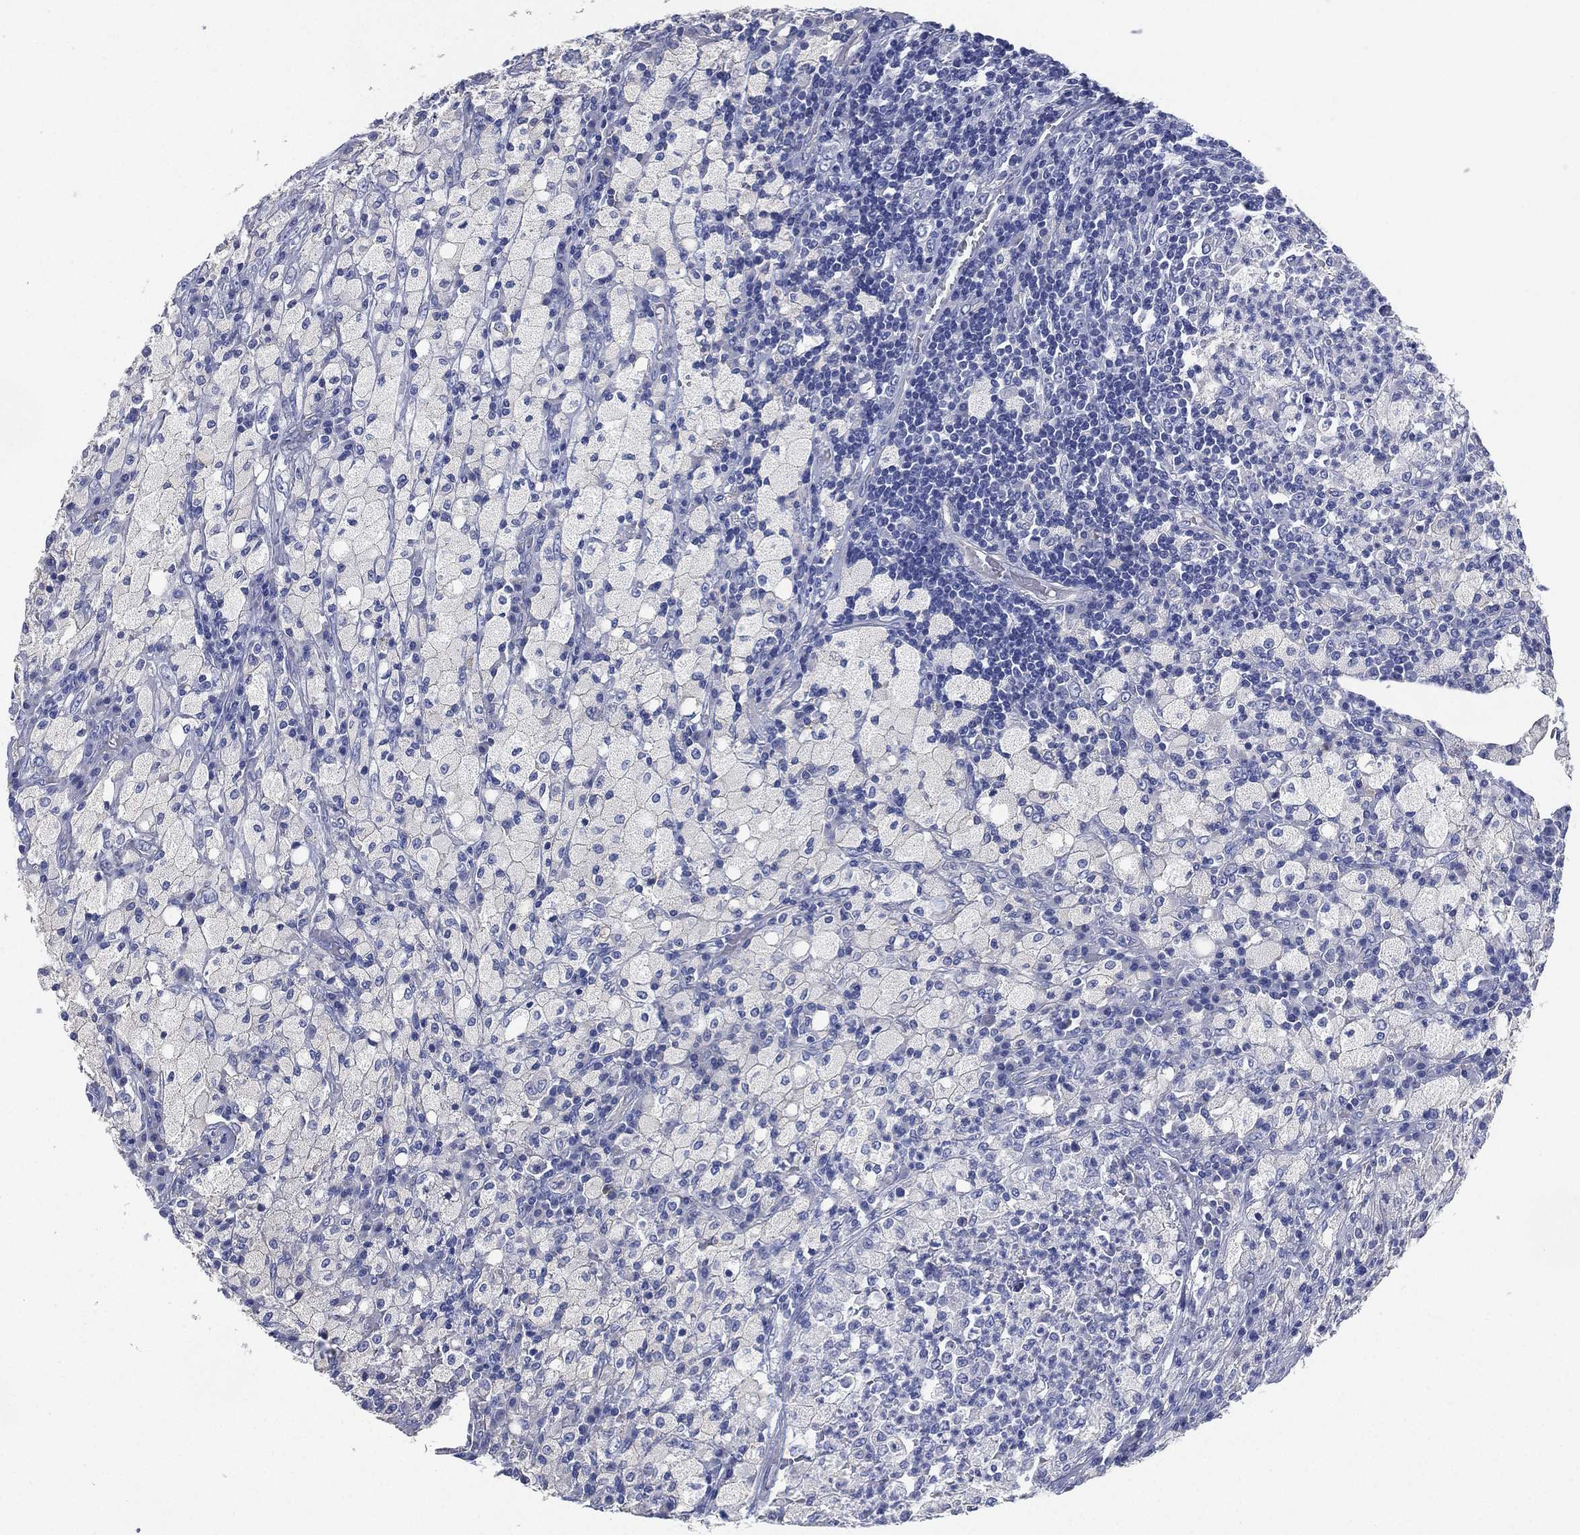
{"staining": {"intensity": "negative", "quantity": "none", "location": "none"}, "tissue": "testis cancer", "cell_type": "Tumor cells", "image_type": "cancer", "snomed": [{"axis": "morphology", "description": "Necrosis, NOS"}, {"axis": "morphology", "description": "Carcinoma, Embryonal, NOS"}, {"axis": "topography", "description": "Testis"}], "caption": "Testis embryonal carcinoma was stained to show a protein in brown. There is no significant positivity in tumor cells. The staining was performed using DAB (3,3'-diaminobenzidine) to visualize the protein expression in brown, while the nuclei were stained in blue with hematoxylin (Magnification: 20x).", "gene": "CCDC70", "patient": {"sex": "male", "age": 19}}